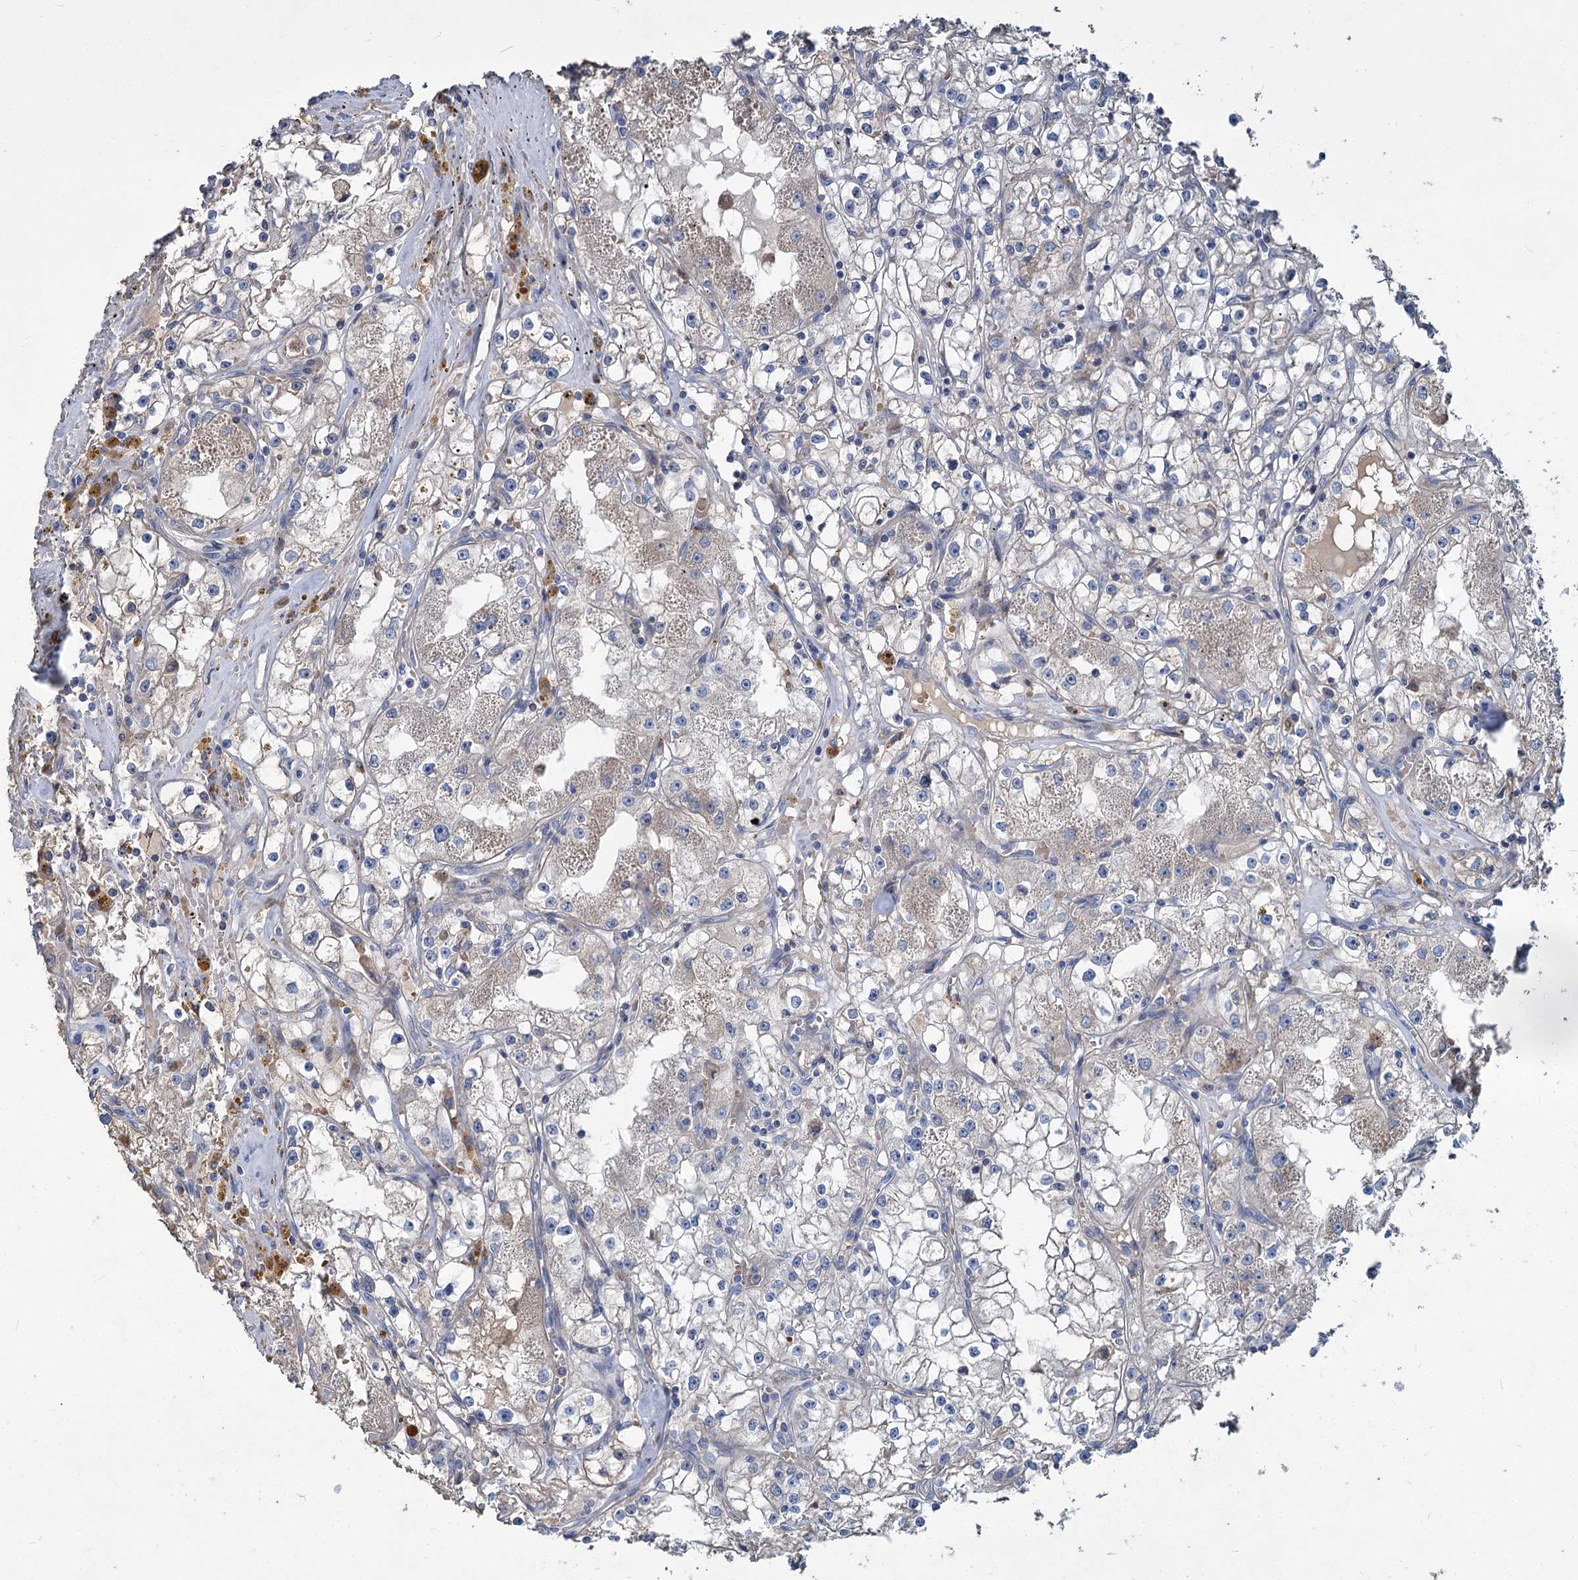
{"staining": {"intensity": "negative", "quantity": "none", "location": "none"}, "tissue": "renal cancer", "cell_type": "Tumor cells", "image_type": "cancer", "snomed": [{"axis": "morphology", "description": "Adenocarcinoma, NOS"}, {"axis": "topography", "description": "Kidney"}], "caption": "High power microscopy photomicrograph of an IHC image of renal cancer (adenocarcinoma), revealing no significant expression in tumor cells.", "gene": "URAD", "patient": {"sex": "male", "age": 56}}